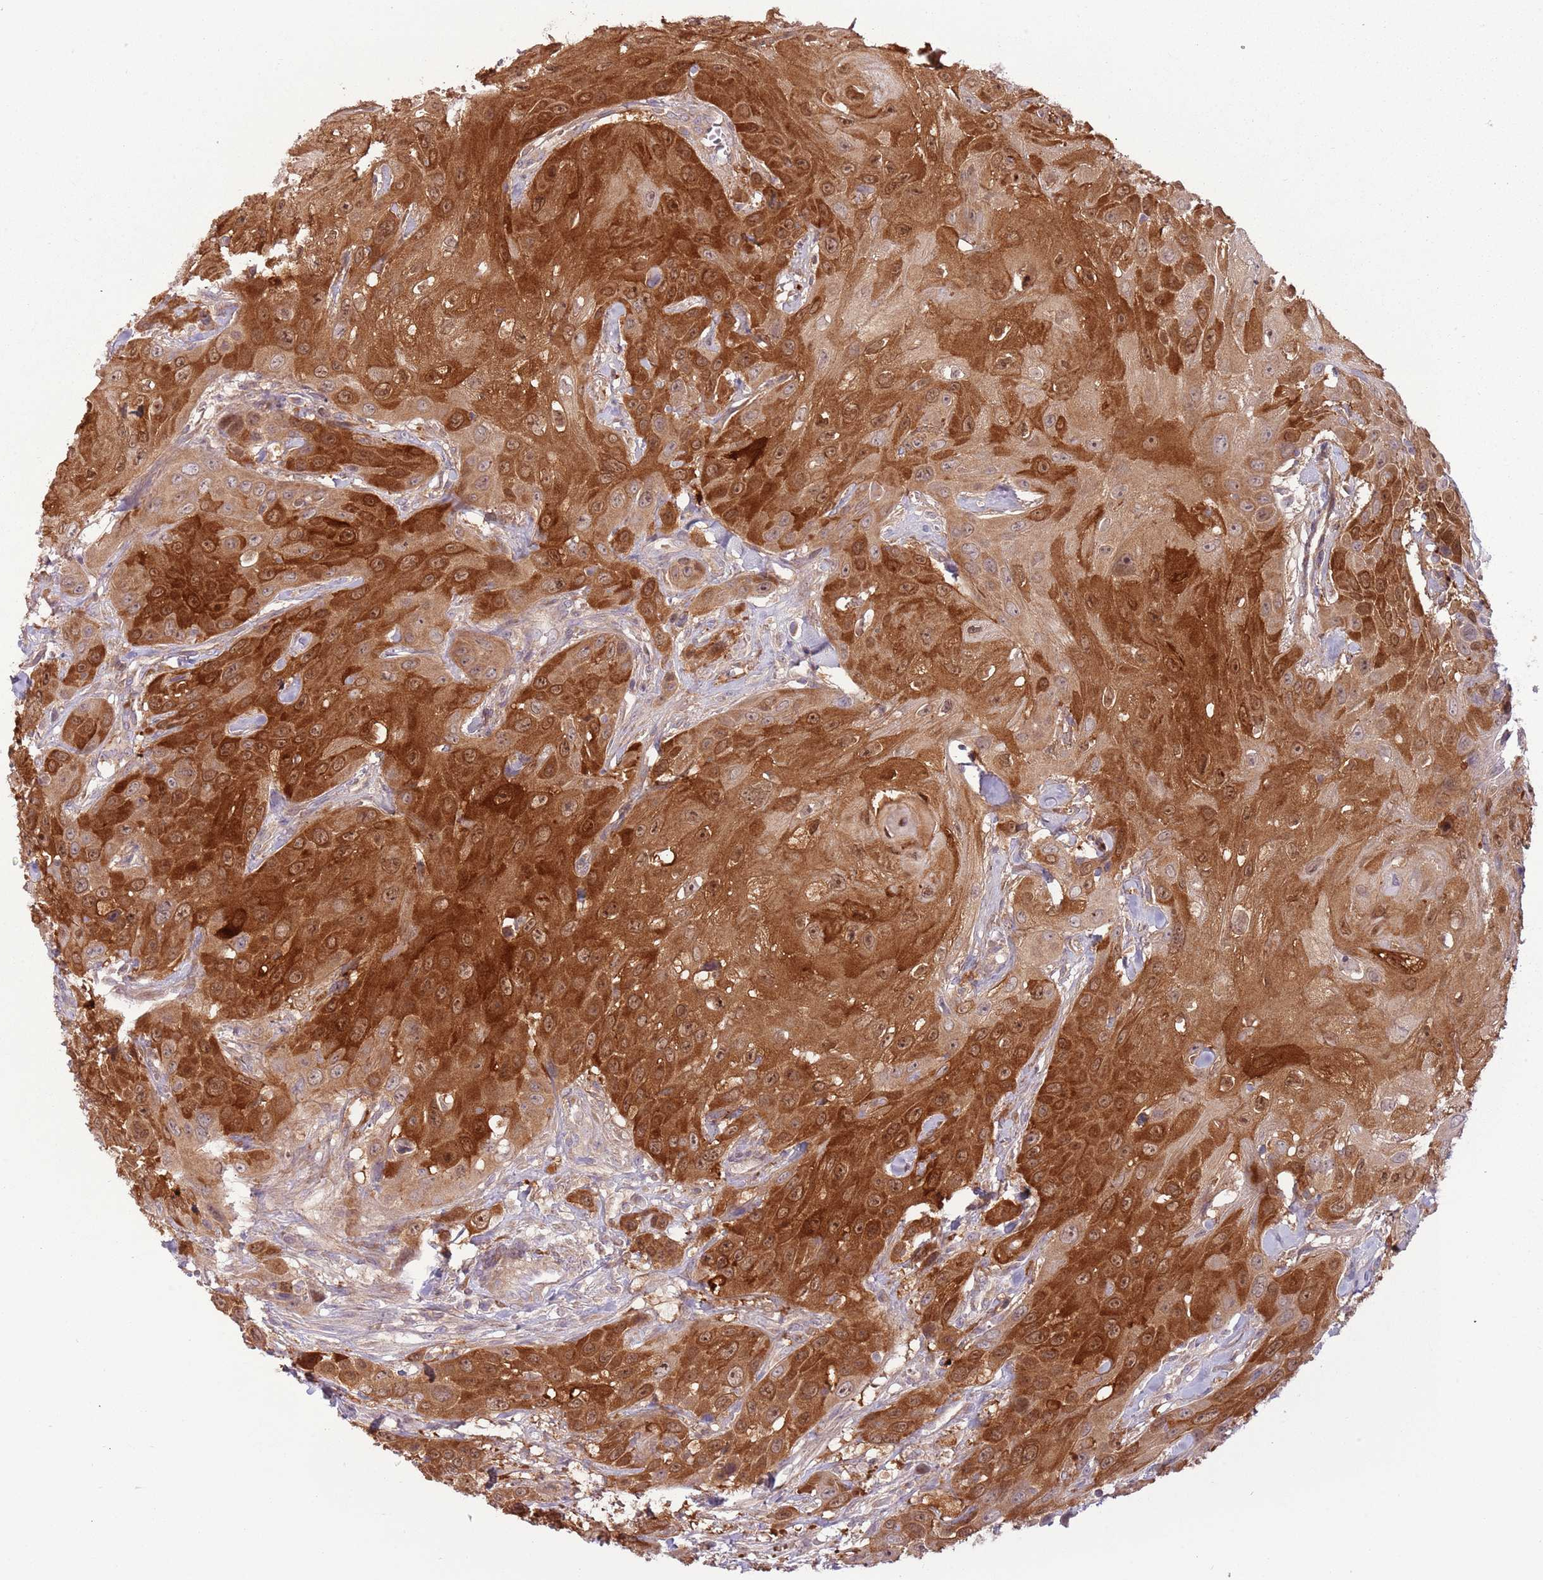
{"staining": {"intensity": "strong", "quantity": ">75%", "location": "cytoplasmic/membranous"}, "tissue": "head and neck cancer", "cell_type": "Tumor cells", "image_type": "cancer", "snomed": [{"axis": "morphology", "description": "Squamous cell carcinoma, NOS"}, {"axis": "topography", "description": "Head-Neck"}], "caption": "This histopathology image reveals immunohistochemistry (IHC) staining of human head and neck squamous cell carcinoma, with high strong cytoplasmic/membranous positivity in approximately >75% of tumor cells.", "gene": "DTD2", "patient": {"sex": "male", "age": 81}}